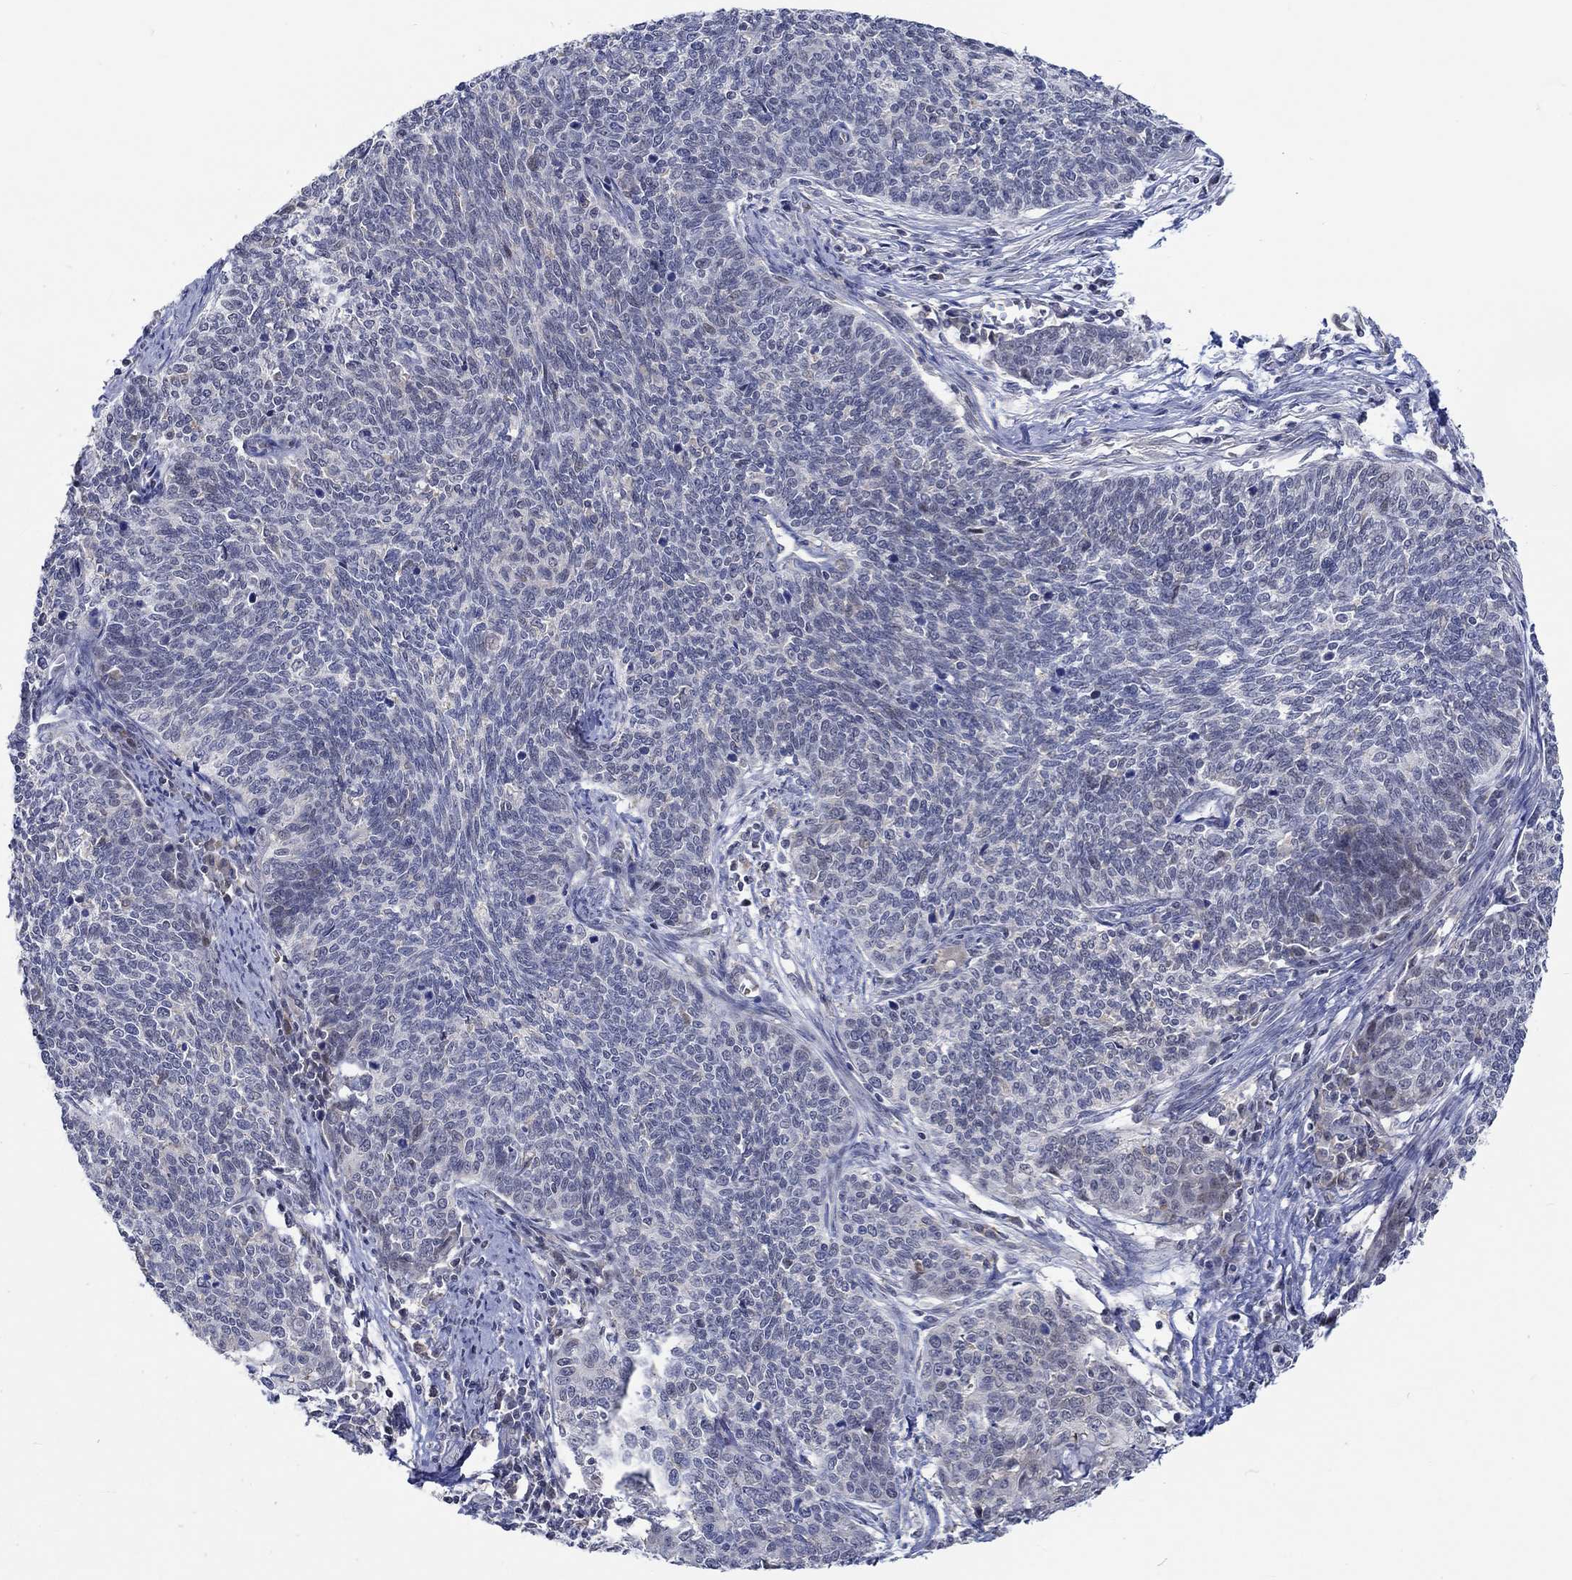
{"staining": {"intensity": "negative", "quantity": "none", "location": "none"}, "tissue": "cervical cancer", "cell_type": "Tumor cells", "image_type": "cancer", "snomed": [{"axis": "morphology", "description": "Squamous cell carcinoma, NOS"}, {"axis": "topography", "description": "Cervix"}], "caption": "Cervical cancer was stained to show a protein in brown. There is no significant positivity in tumor cells.", "gene": "WASF1", "patient": {"sex": "female", "age": 39}}